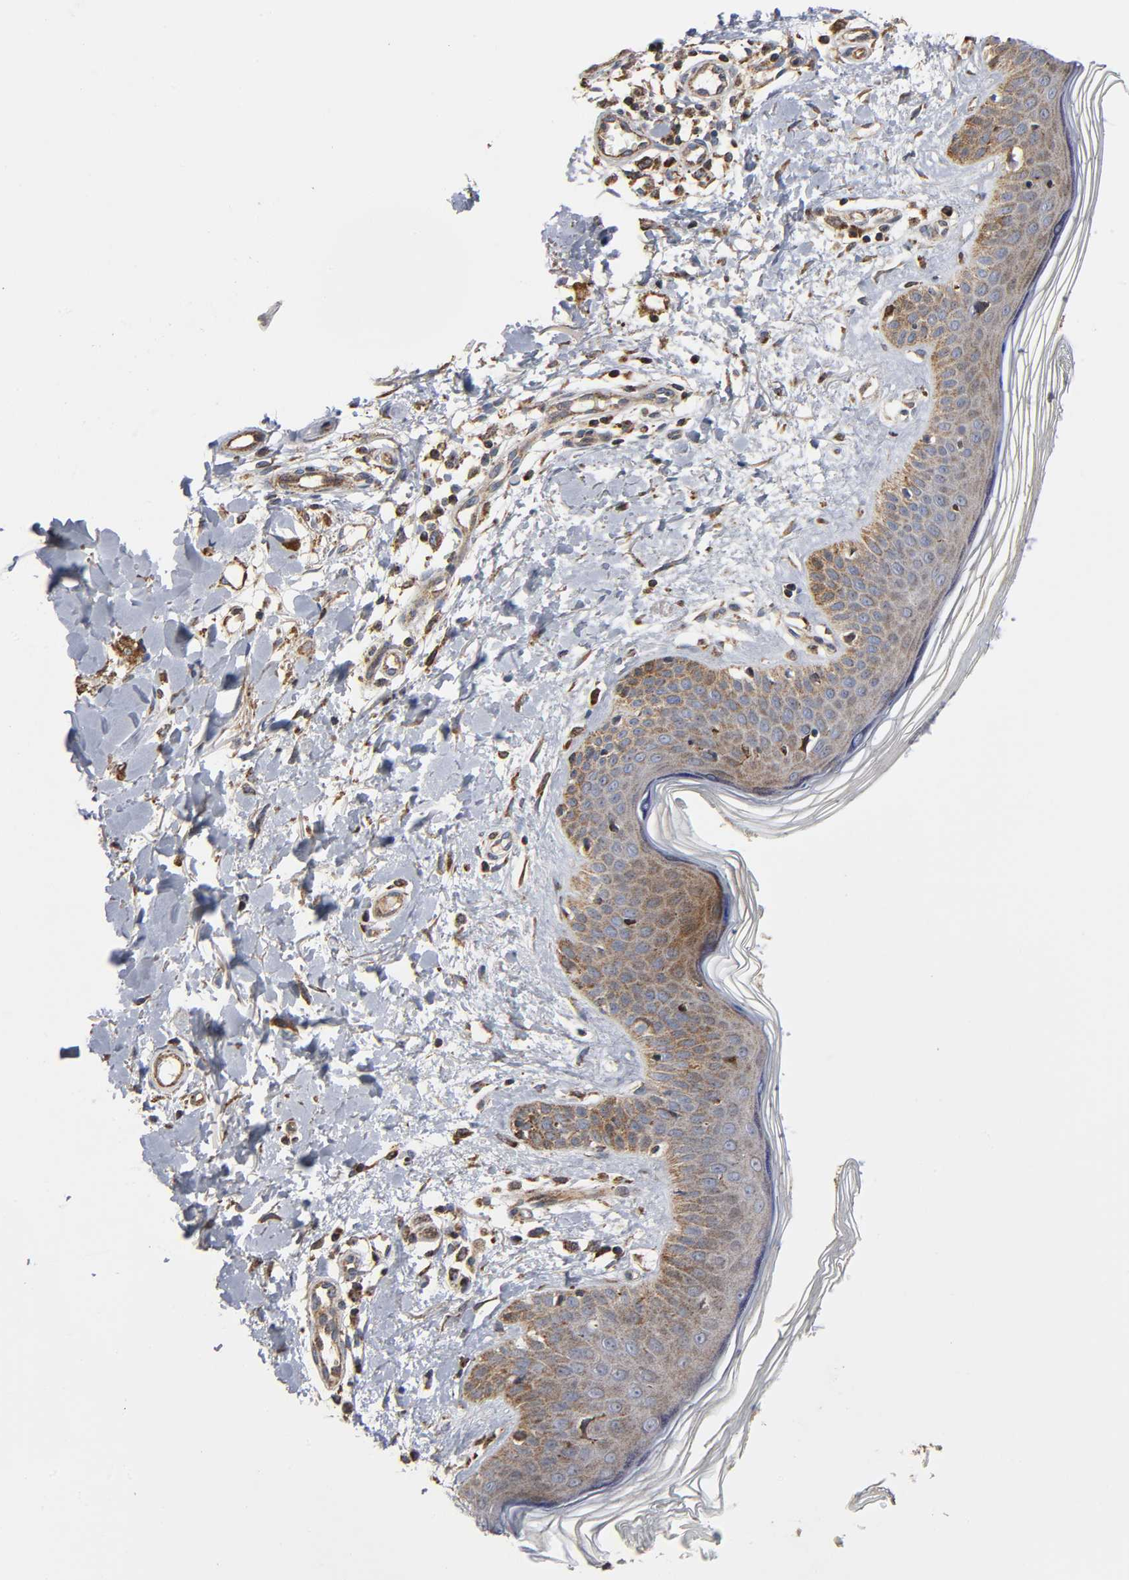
{"staining": {"intensity": "moderate", "quantity": ">75%", "location": "cytoplasmic/membranous"}, "tissue": "skin", "cell_type": "Fibroblasts", "image_type": "normal", "snomed": [{"axis": "morphology", "description": "Normal tissue, NOS"}, {"axis": "topography", "description": "Skin"}], "caption": "IHC of unremarkable skin reveals medium levels of moderate cytoplasmic/membranous staining in about >75% of fibroblasts. The staining is performed using DAB brown chromogen to label protein expression. The nuclei are counter-stained blue using hematoxylin.", "gene": "MAP3K1", "patient": {"sex": "female", "age": 56}}